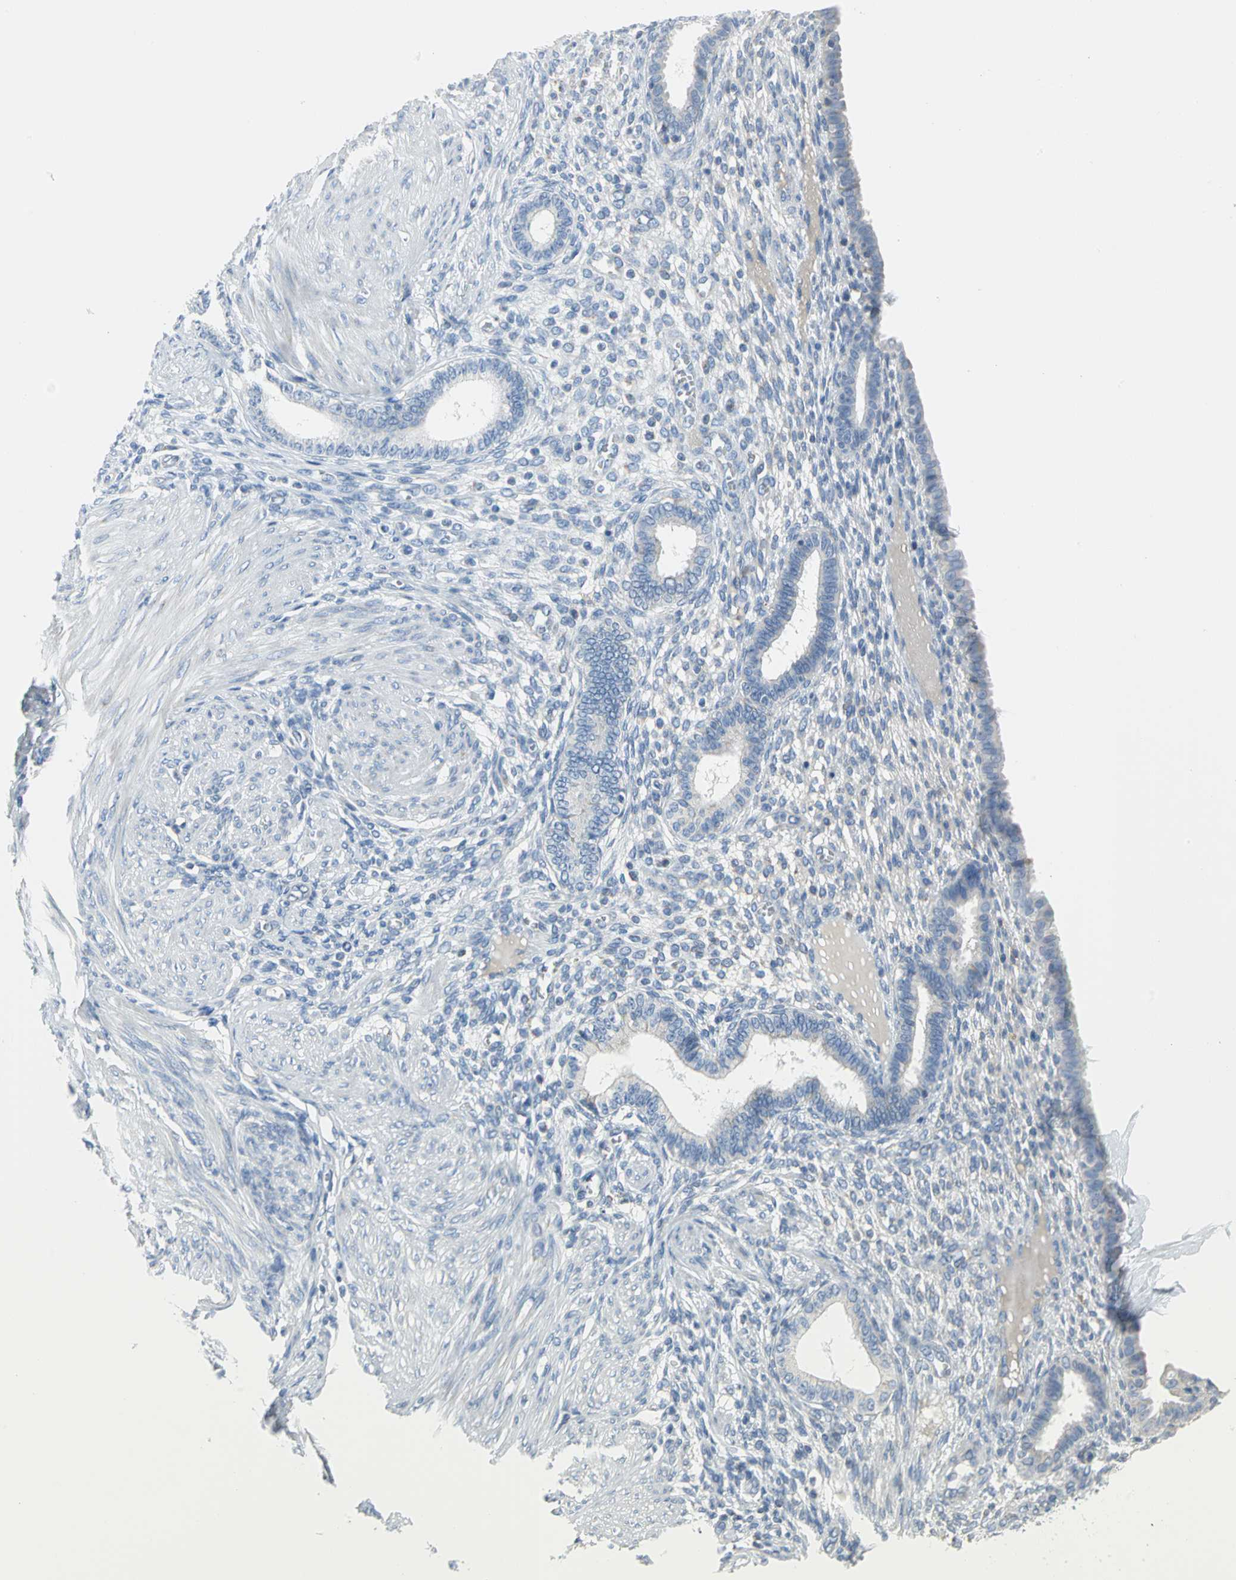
{"staining": {"intensity": "negative", "quantity": "none", "location": "none"}, "tissue": "endometrium", "cell_type": "Cells in endometrial stroma", "image_type": "normal", "snomed": [{"axis": "morphology", "description": "Normal tissue, NOS"}, {"axis": "topography", "description": "Endometrium"}], "caption": "DAB (3,3'-diaminobenzidine) immunohistochemical staining of unremarkable endometrium exhibits no significant expression in cells in endometrial stroma. (IHC, brightfield microscopy, high magnification).", "gene": "ALOX15", "patient": {"sex": "female", "age": 72}}